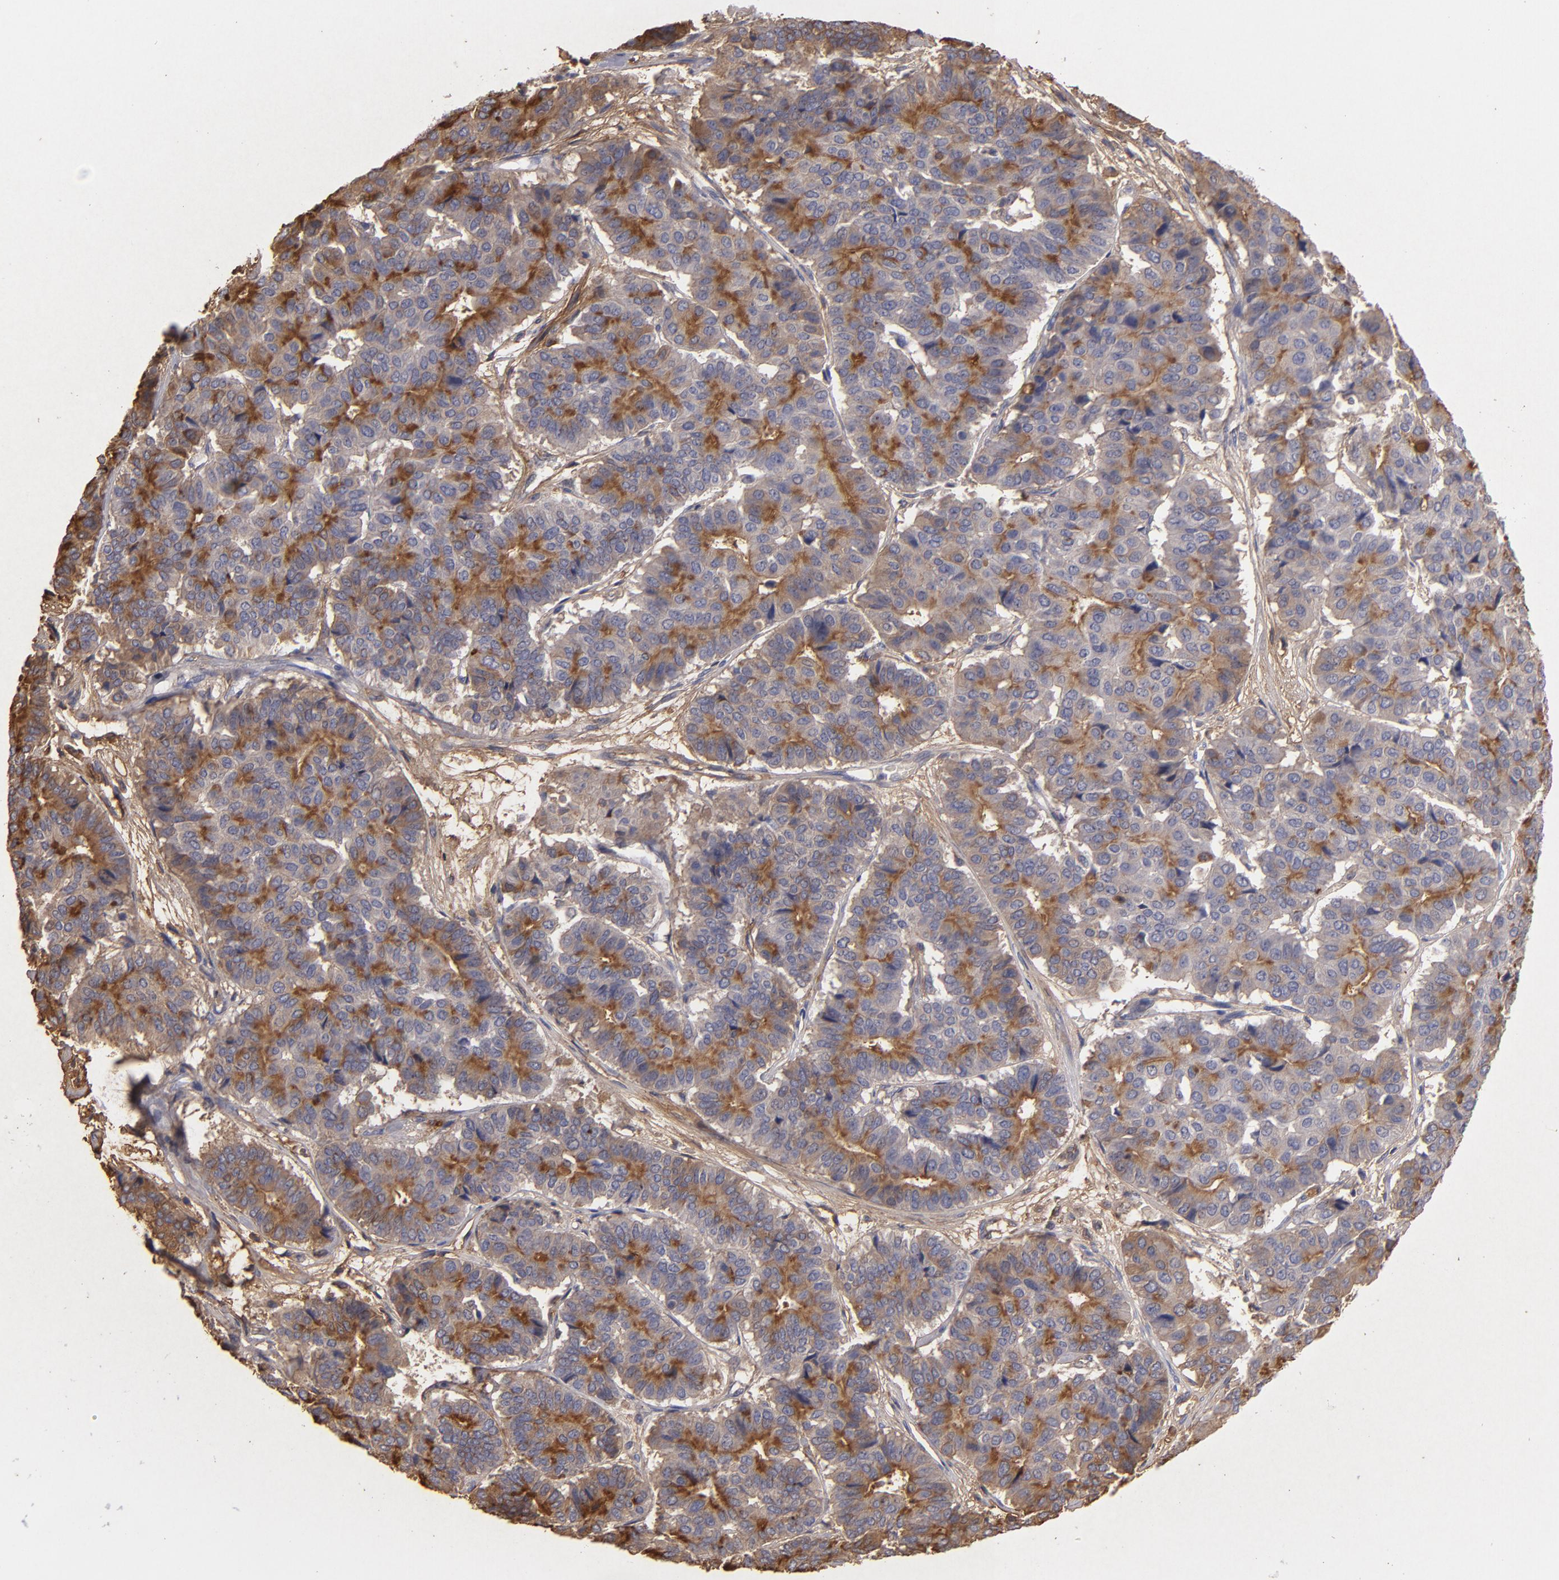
{"staining": {"intensity": "negative", "quantity": "none", "location": "none"}, "tissue": "pancreatic cancer", "cell_type": "Tumor cells", "image_type": "cancer", "snomed": [{"axis": "morphology", "description": "Adenocarcinoma, NOS"}, {"axis": "topography", "description": "Pancreas"}], "caption": "Pancreatic cancer (adenocarcinoma) was stained to show a protein in brown. There is no significant staining in tumor cells.", "gene": "FBLN1", "patient": {"sex": "male", "age": 50}}